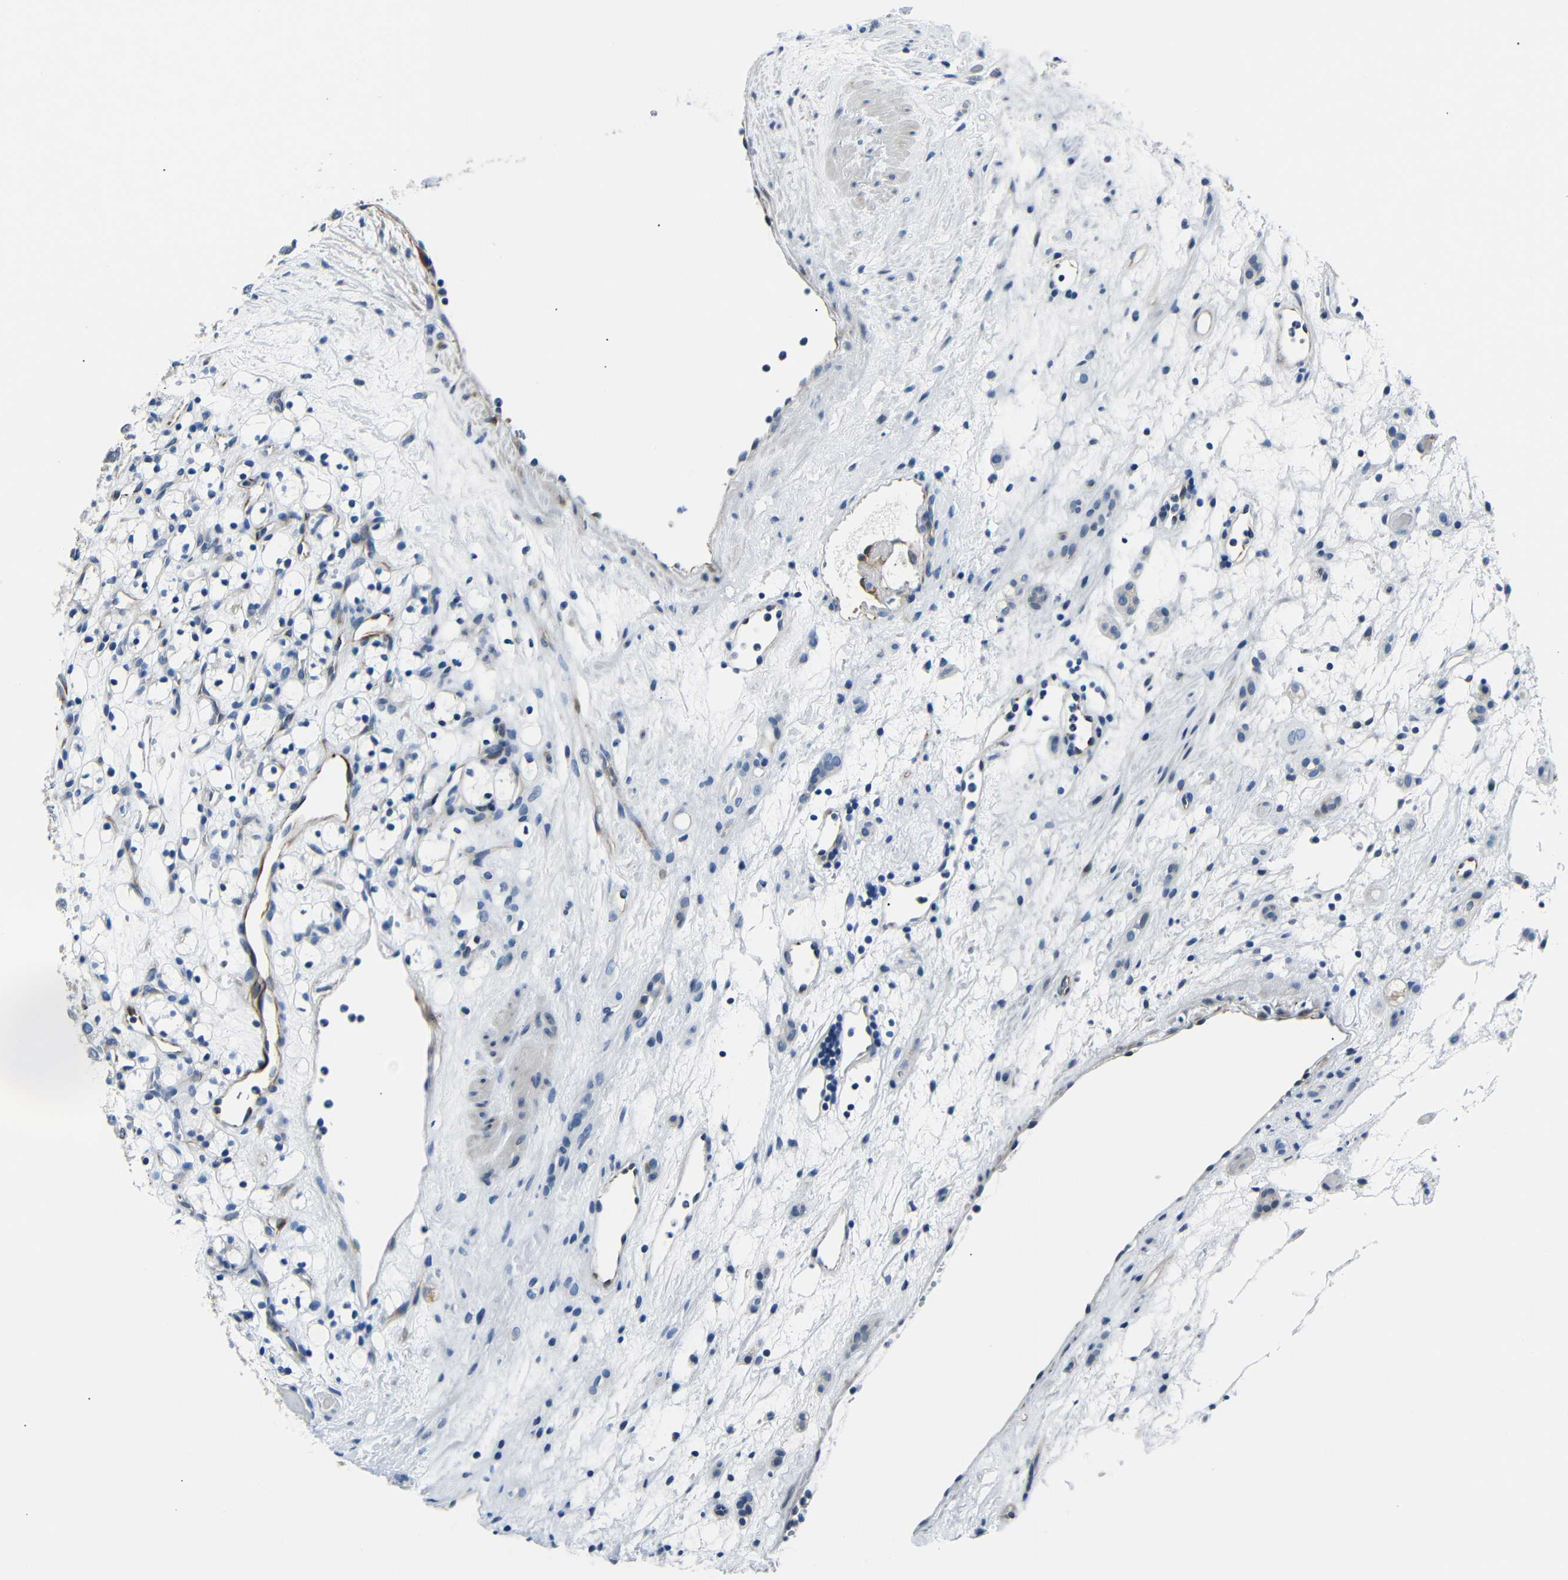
{"staining": {"intensity": "negative", "quantity": "none", "location": "none"}, "tissue": "renal cancer", "cell_type": "Tumor cells", "image_type": "cancer", "snomed": [{"axis": "morphology", "description": "Adenocarcinoma, NOS"}, {"axis": "topography", "description": "Kidney"}], "caption": "Image shows no protein expression in tumor cells of adenocarcinoma (renal) tissue. Brightfield microscopy of IHC stained with DAB (3,3'-diaminobenzidine) (brown) and hematoxylin (blue), captured at high magnification.", "gene": "TAFA1", "patient": {"sex": "female", "age": 60}}